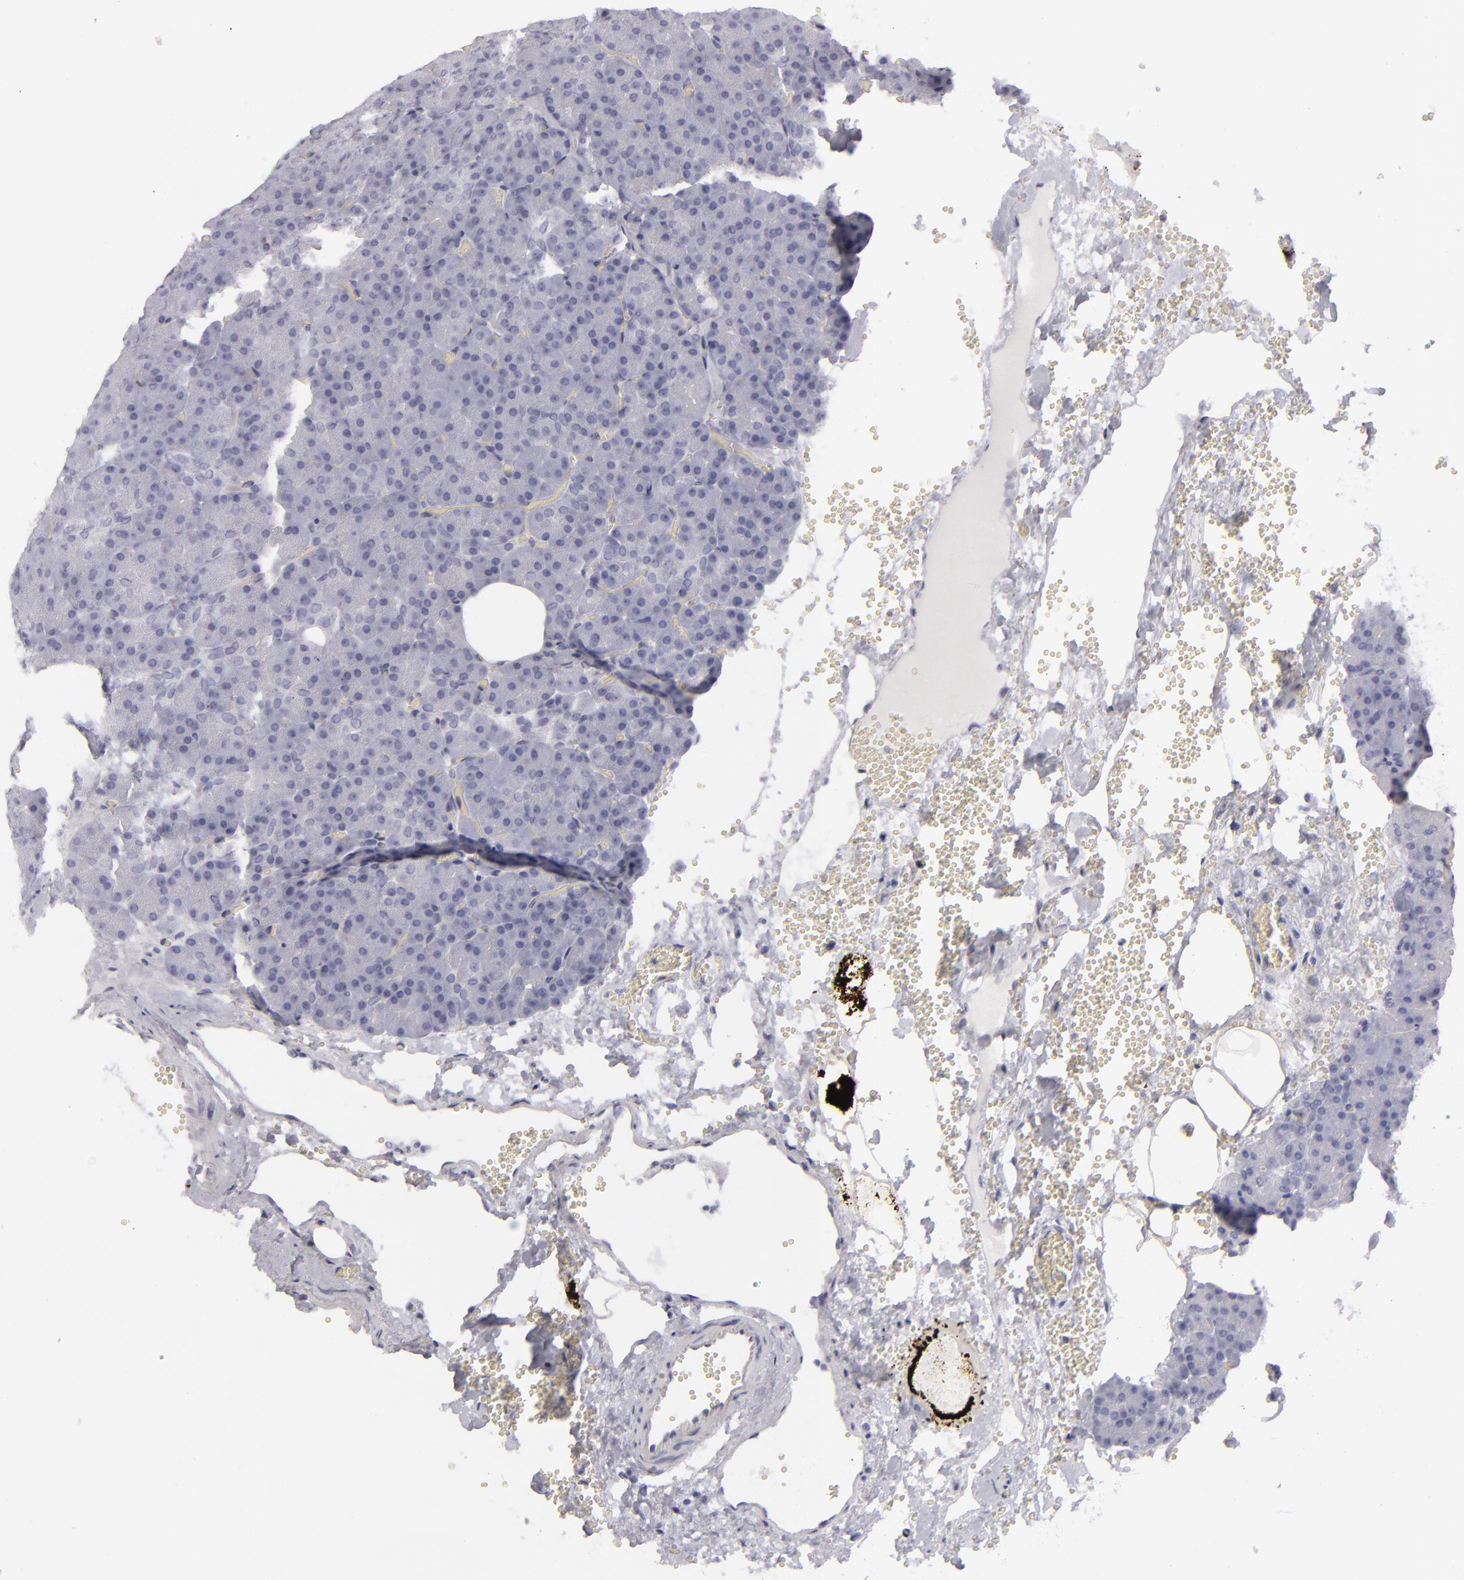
{"staining": {"intensity": "negative", "quantity": "none", "location": "none"}, "tissue": "pancreas", "cell_type": "Exocrine glandular cells", "image_type": "normal", "snomed": [{"axis": "morphology", "description": "Normal tissue, NOS"}, {"axis": "topography", "description": "Pancreas"}], "caption": "Immunohistochemistry (IHC) image of normal pancreas: human pancreas stained with DAB (3,3'-diaminobenzidine) exhibits no significant protein expression in exocrine glandular cells.", "gene": "KRT1", "patient": {"sex": "female", "age": 35}}